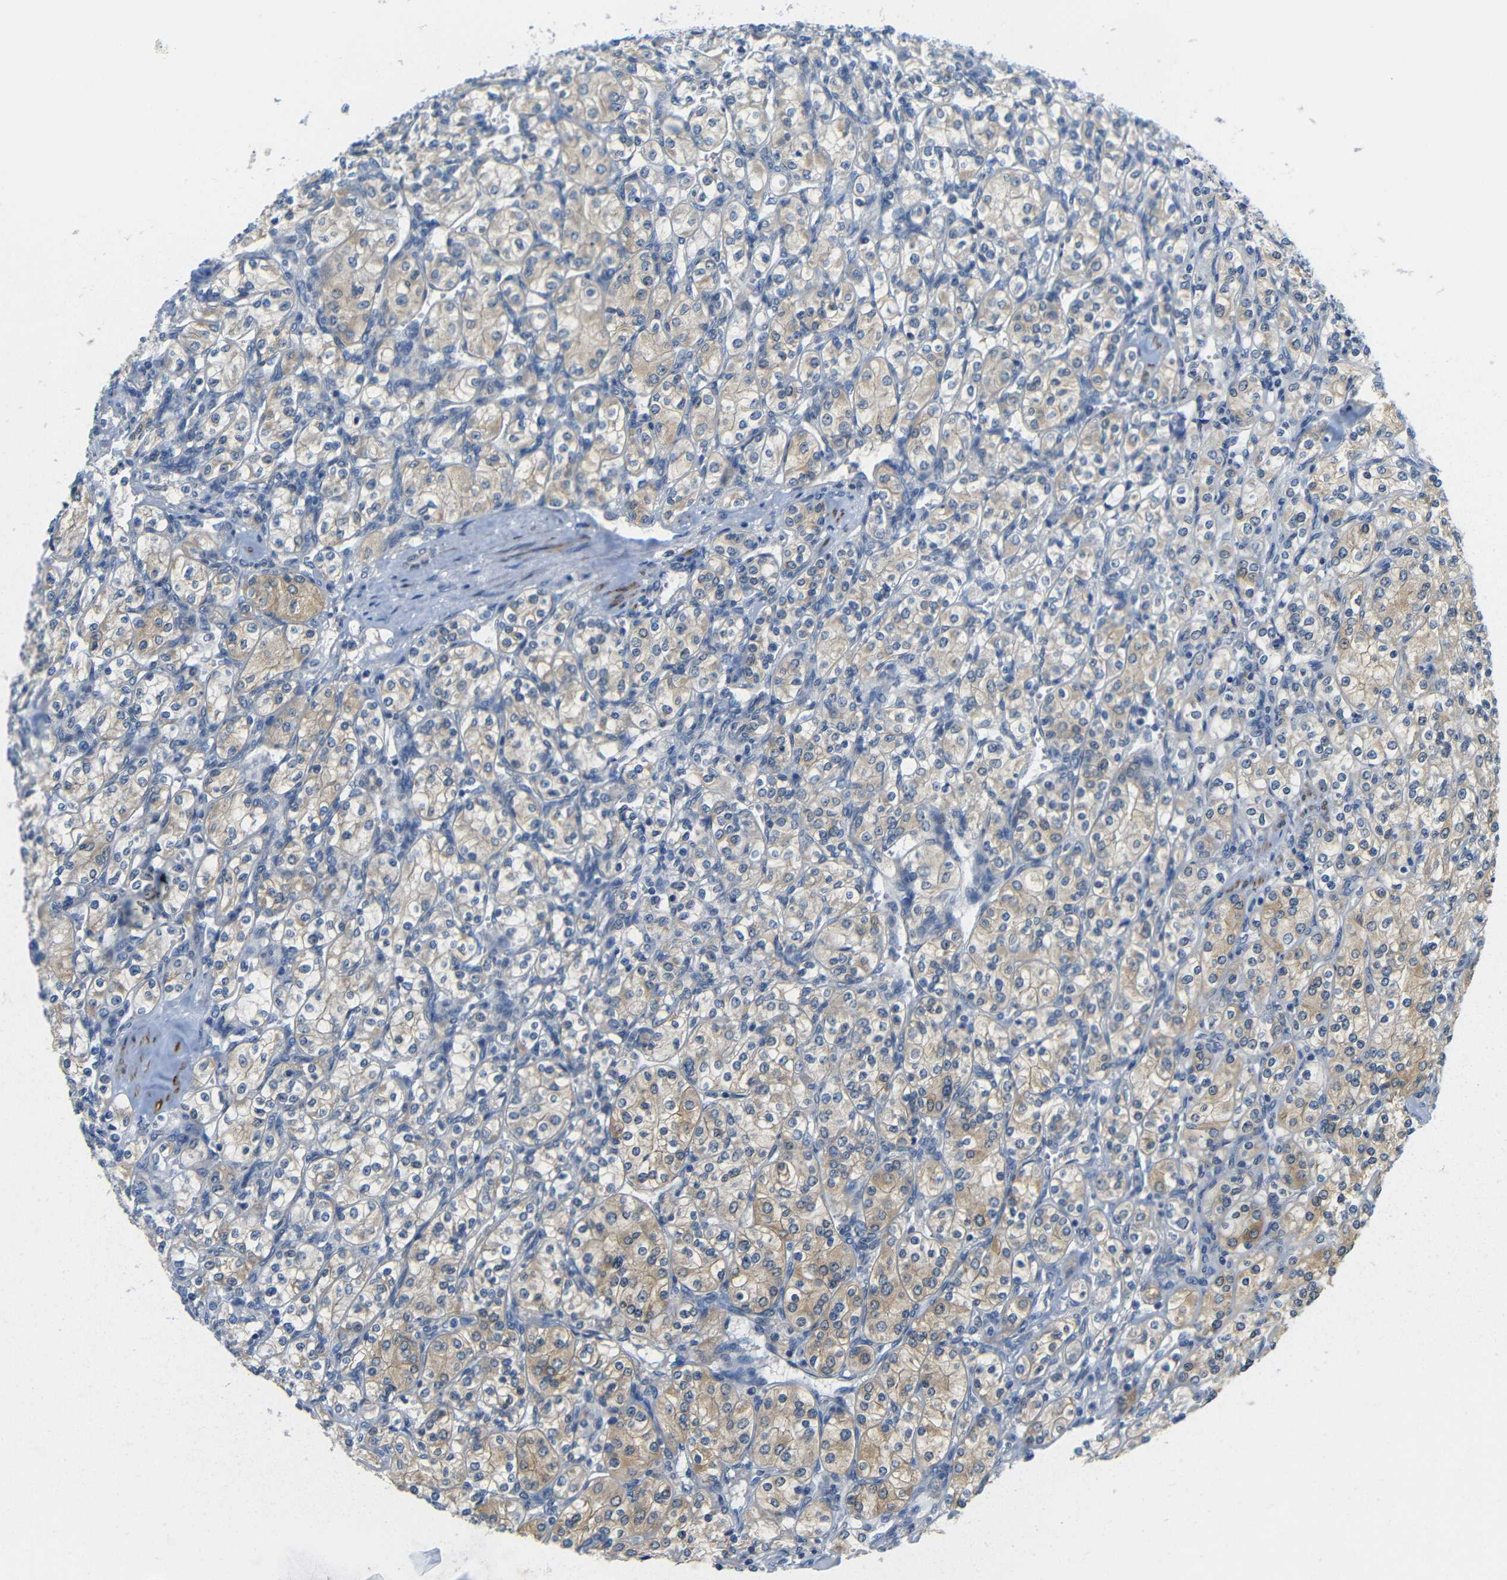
{"staining": {"intensity": "weak", "quantity": "25%-75%", "location": "cytoplasmic/membranous"}, "tissue": "renal cancer", "cell_type": "Tumor cells", "image_type": "cancer", "snomed": [{"axis": "morphology", "description": "Adenocarcinoma, NOS"}, {"axis": "topography", "description": "Kidney"}], "caption": "This photomicrograph demonstrates IHC staining of renal cancer (adenocarcinoma), with low weak cytoplasmic/membranous expression in about 25%-75% of tumor cells.", "gene": "NEGR1", "patient": {"sex": "male", "age": 77}}